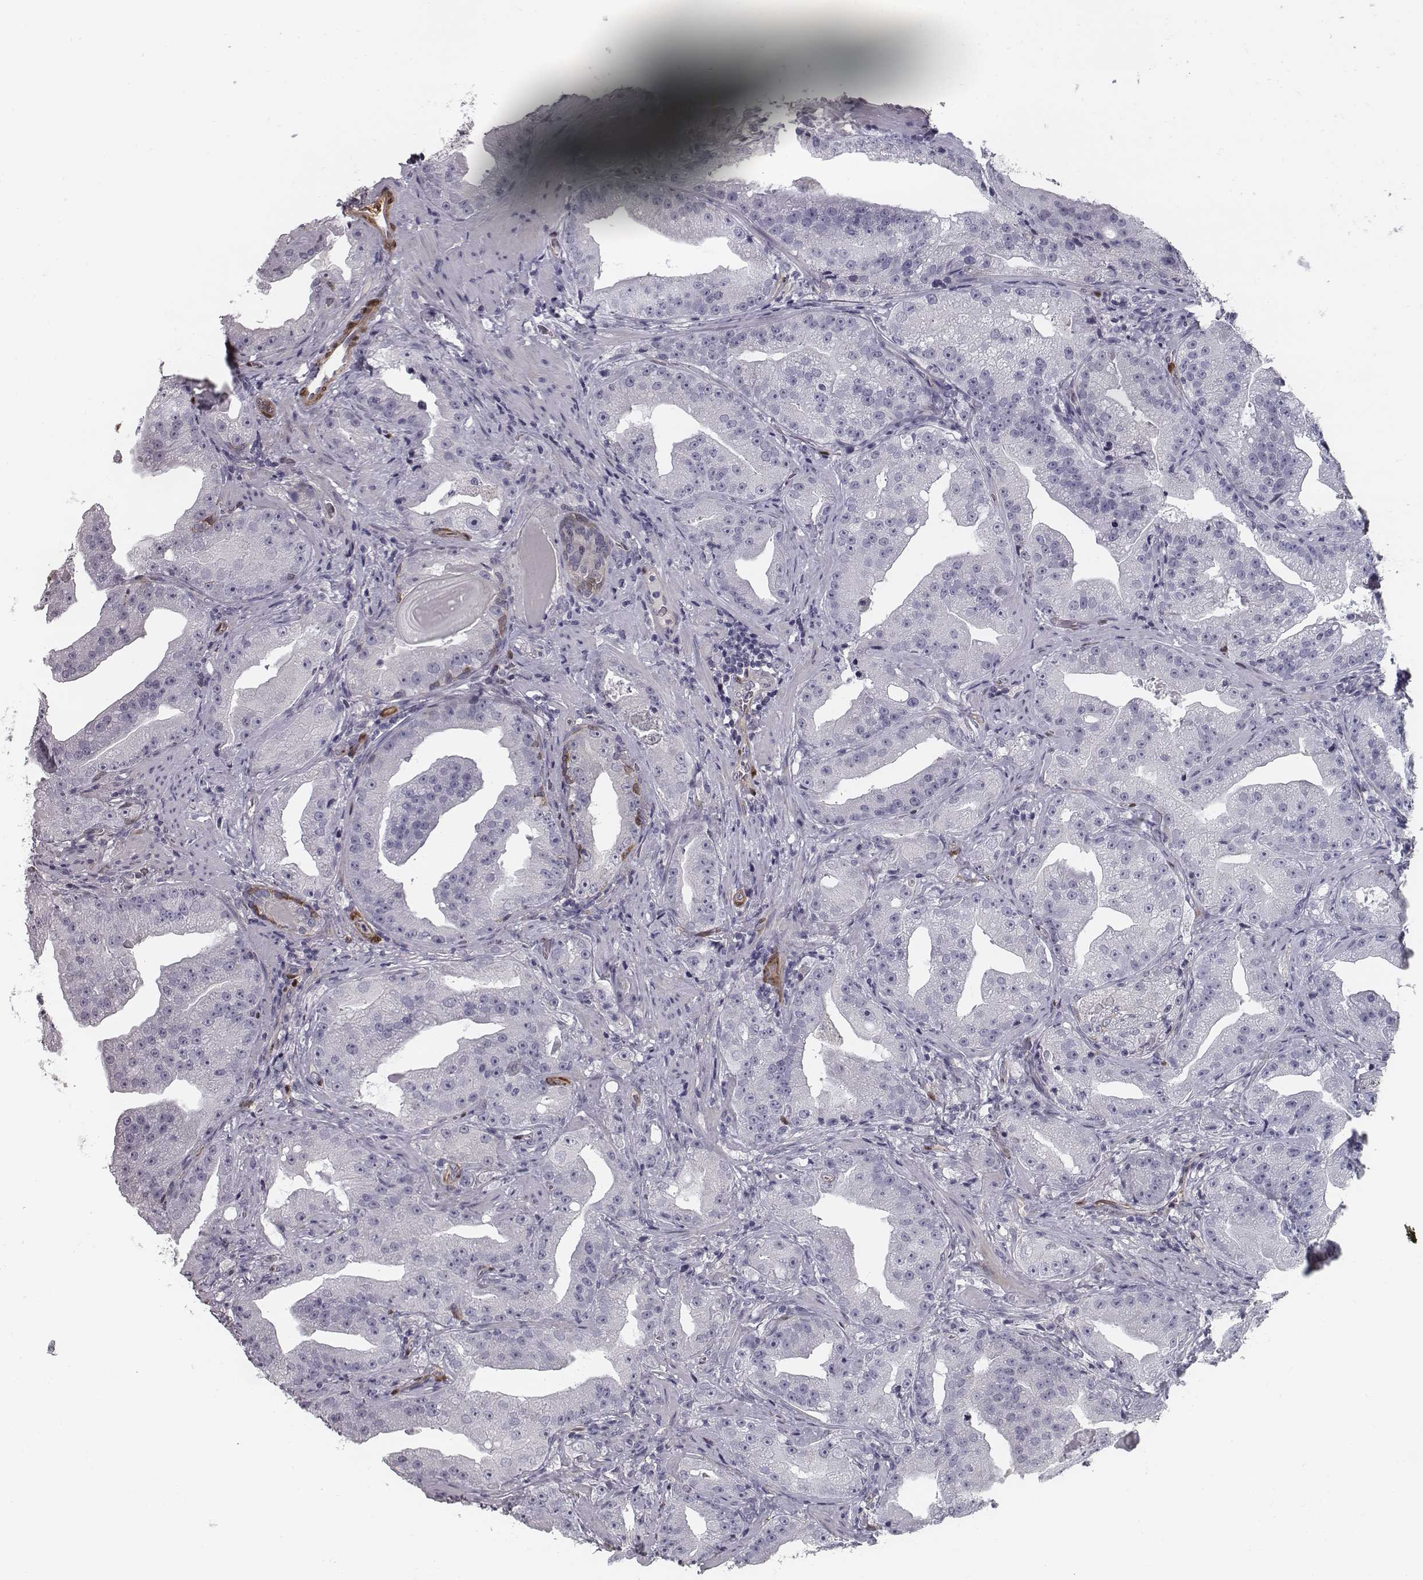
{"staining": {"intensity": "negative", "quantity": "none", "location": "none"}, "tissue": "prostate cancer", "cell_type": "Tumor cells", "image_type": "cancer", "snomed": [{"axis": "morphology", "description": "Adenocarcinoma, Low grade"}, {"axis": "topography", "description": "Prostate"}], "caption": "Protein analysis of prostate cancer (low-grade adenocarcinoma) exhibits no significant staining in tumor cells.", "gene": "ISYNA1", "patient": {"sex": "male", "age": 62}}